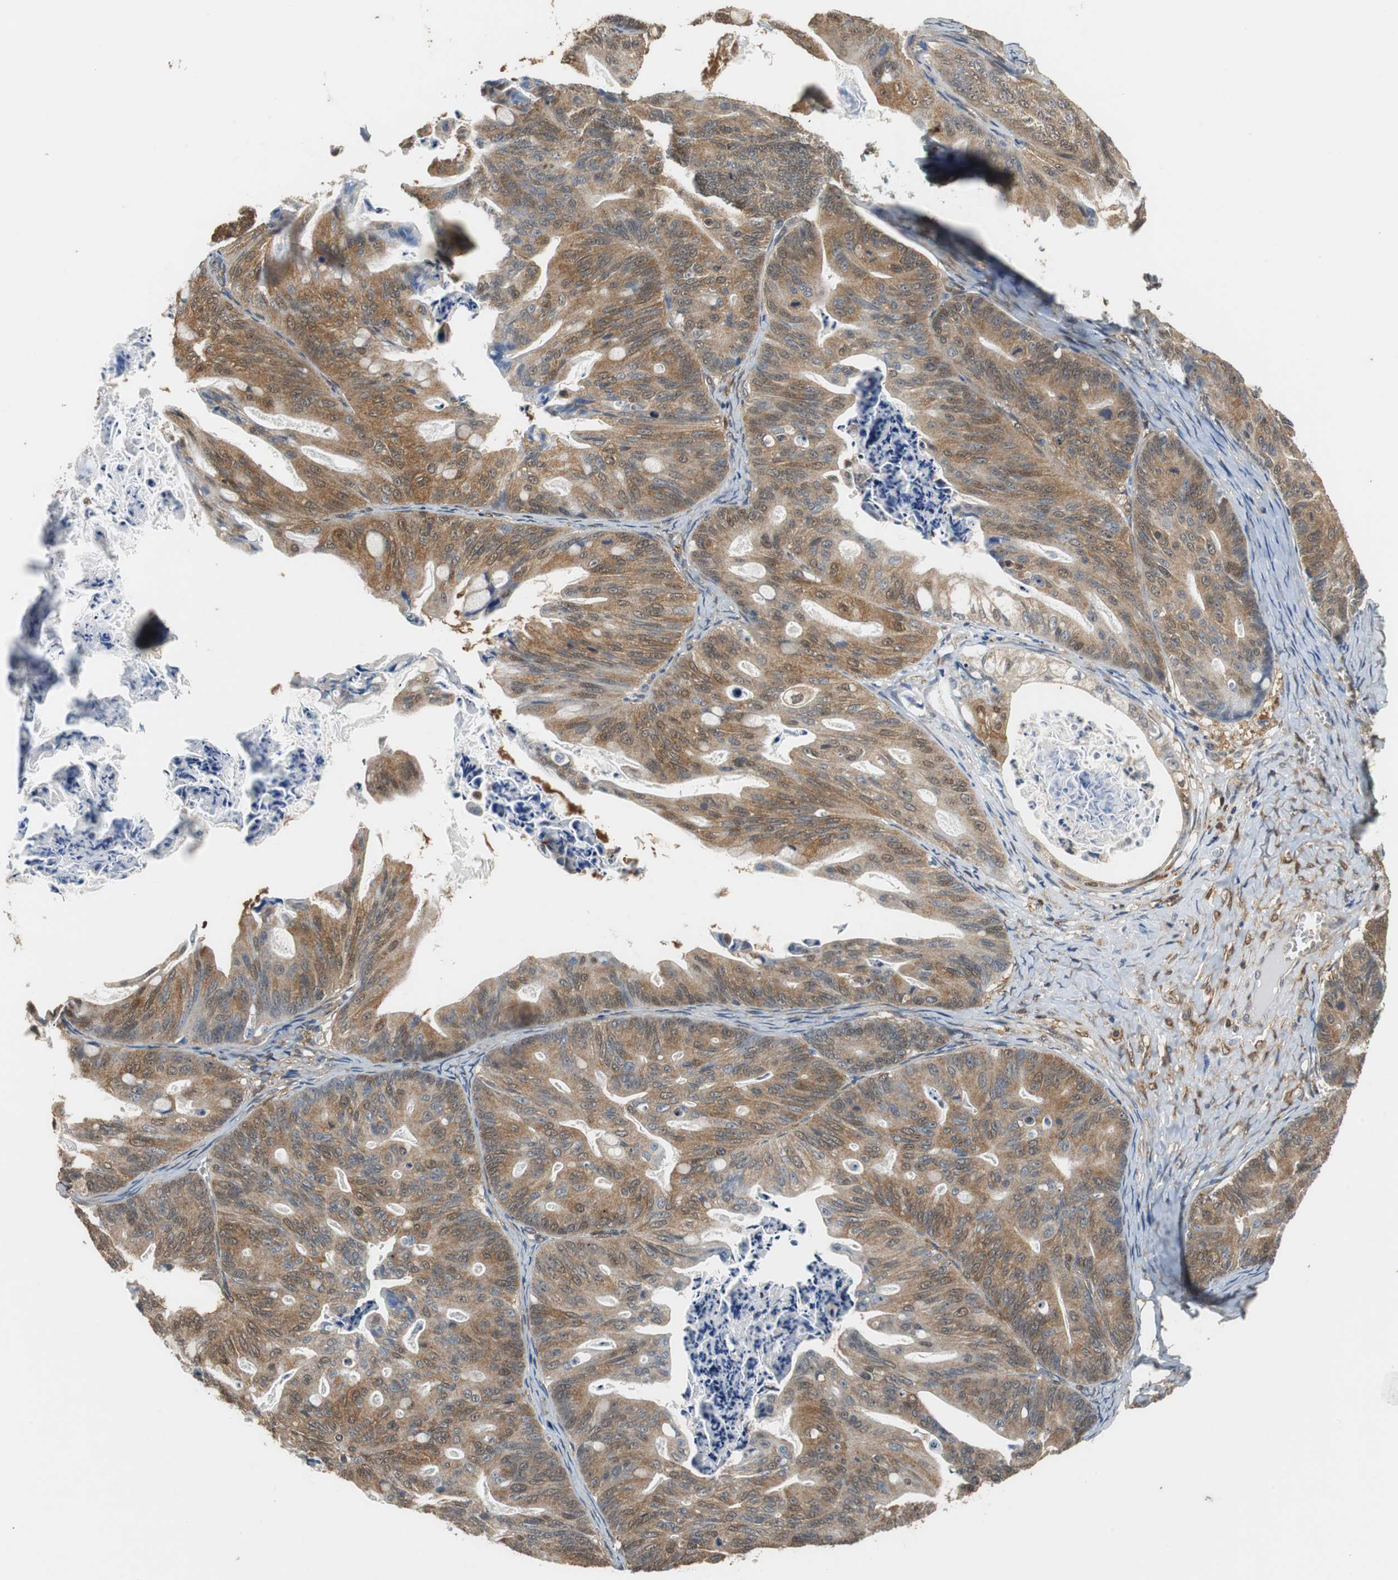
{"staining": {"intensity": "moderate", "quantity": ">75%", "location": "cytoplasmic/membranous,nuclear"}, "tissue": "ovarian cancer", "cell_type": "Tumor cells", "image_type": "cancer", "snomed": [{"axis": "morphology", "description": "Cystadenocarcinoma, mucinous, NOS"}, {"axis": "topography", "description": "Ovary"}], "caption": "There is medium levels of moderate cytoplasmic/membranous and nuclear positivity in tumor cells of mucinous cystadenocarcinoma (ovarian), as demonstrated by immunohistochemical staining (brown color).", "gene": "UBQLN2", "patient": {"sex": "female", "age": 36}}